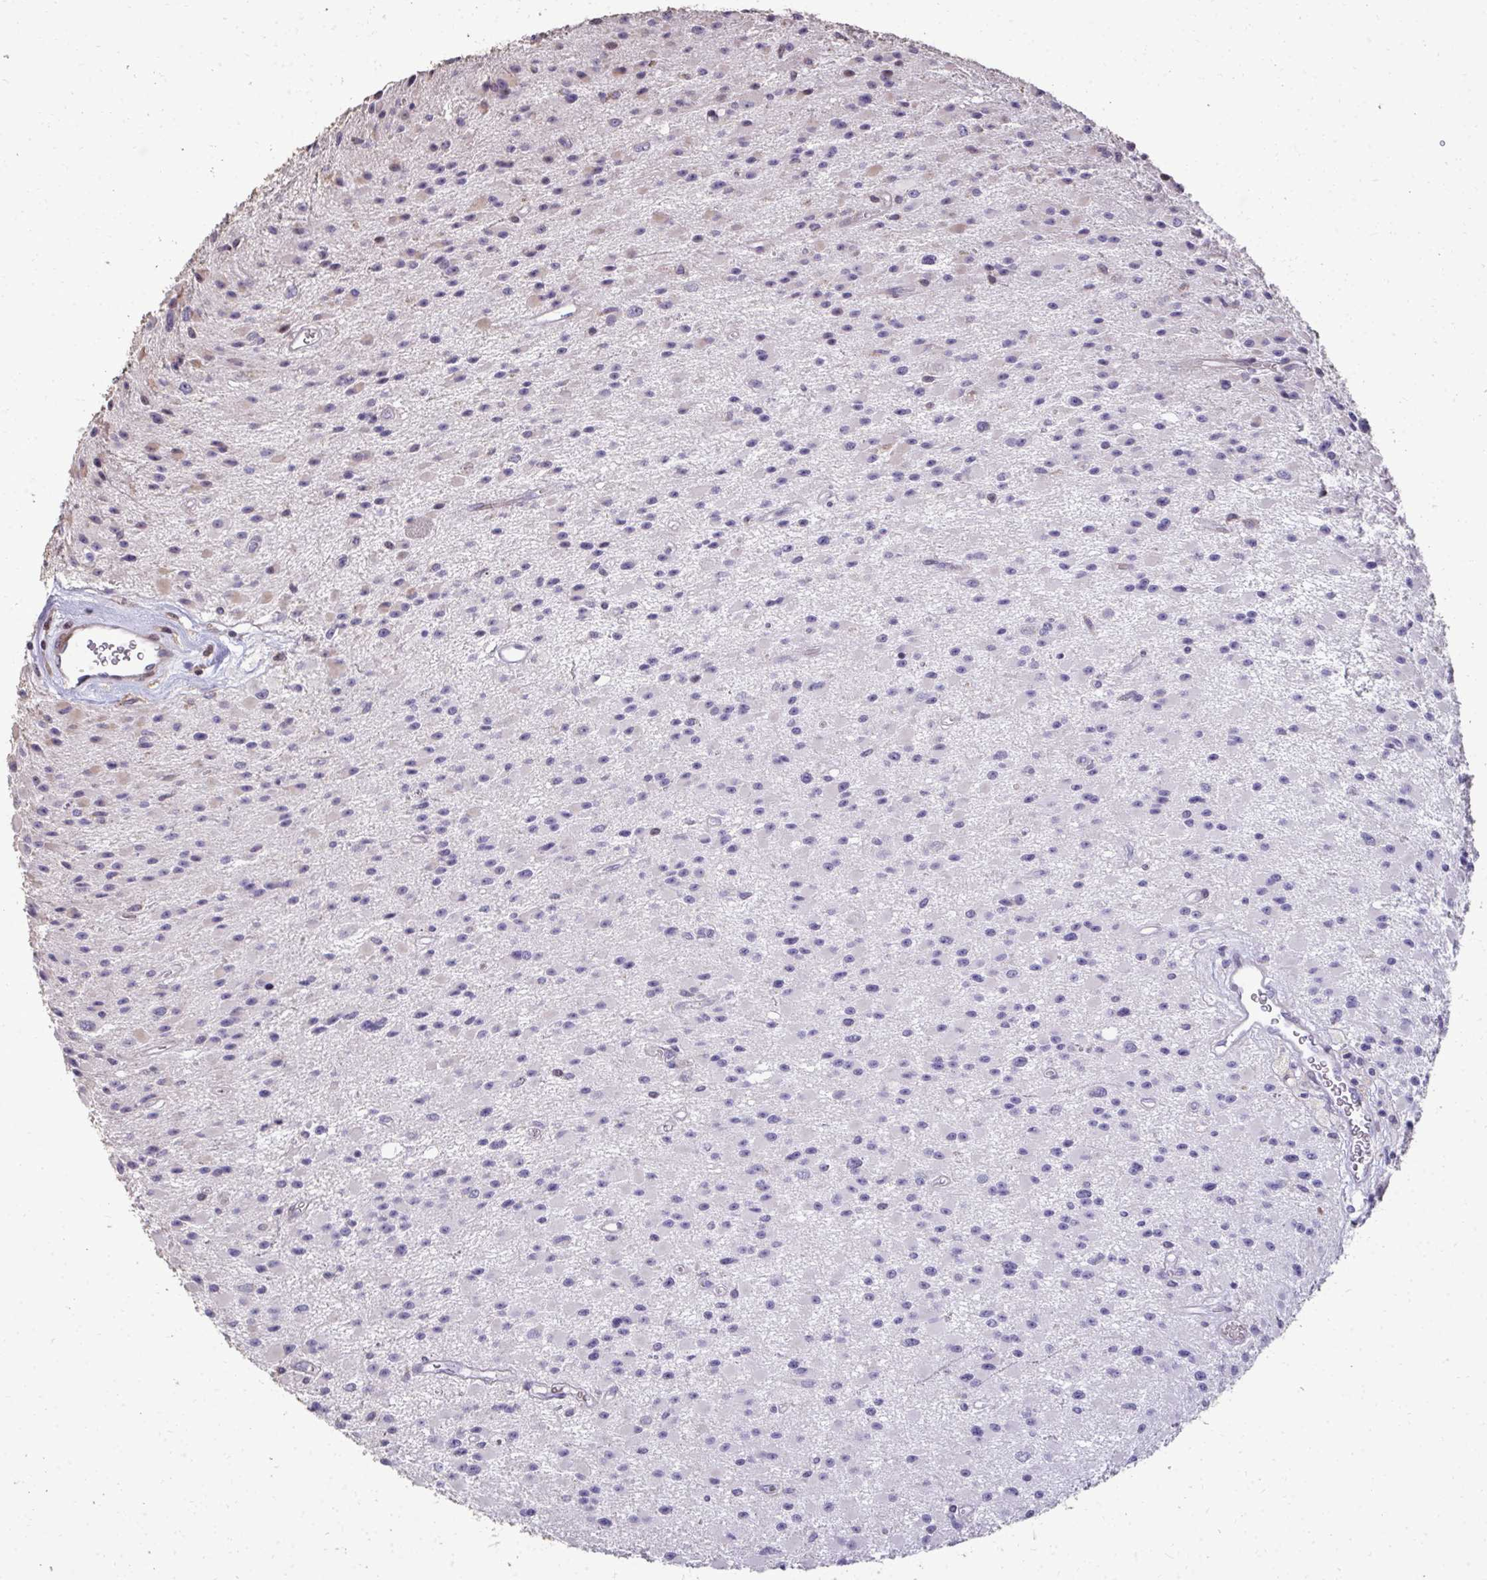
{"staining": {"intensity": "negative", "quantity": "none", "location": "none"}, "tissue": "glioma", "cell_type": "Tumor cells", "image_type": "cancer", "snomed": [{"axis": "morphology", "description": "Glioma, malignant, High grade"}, {"axis": "topography", "description": "Brain"}], "caption": "Tumor cells are negative for protein expression in human glioma.", "gene": "FIBCD1", "patient": {"sex": "male", "age": 29}}